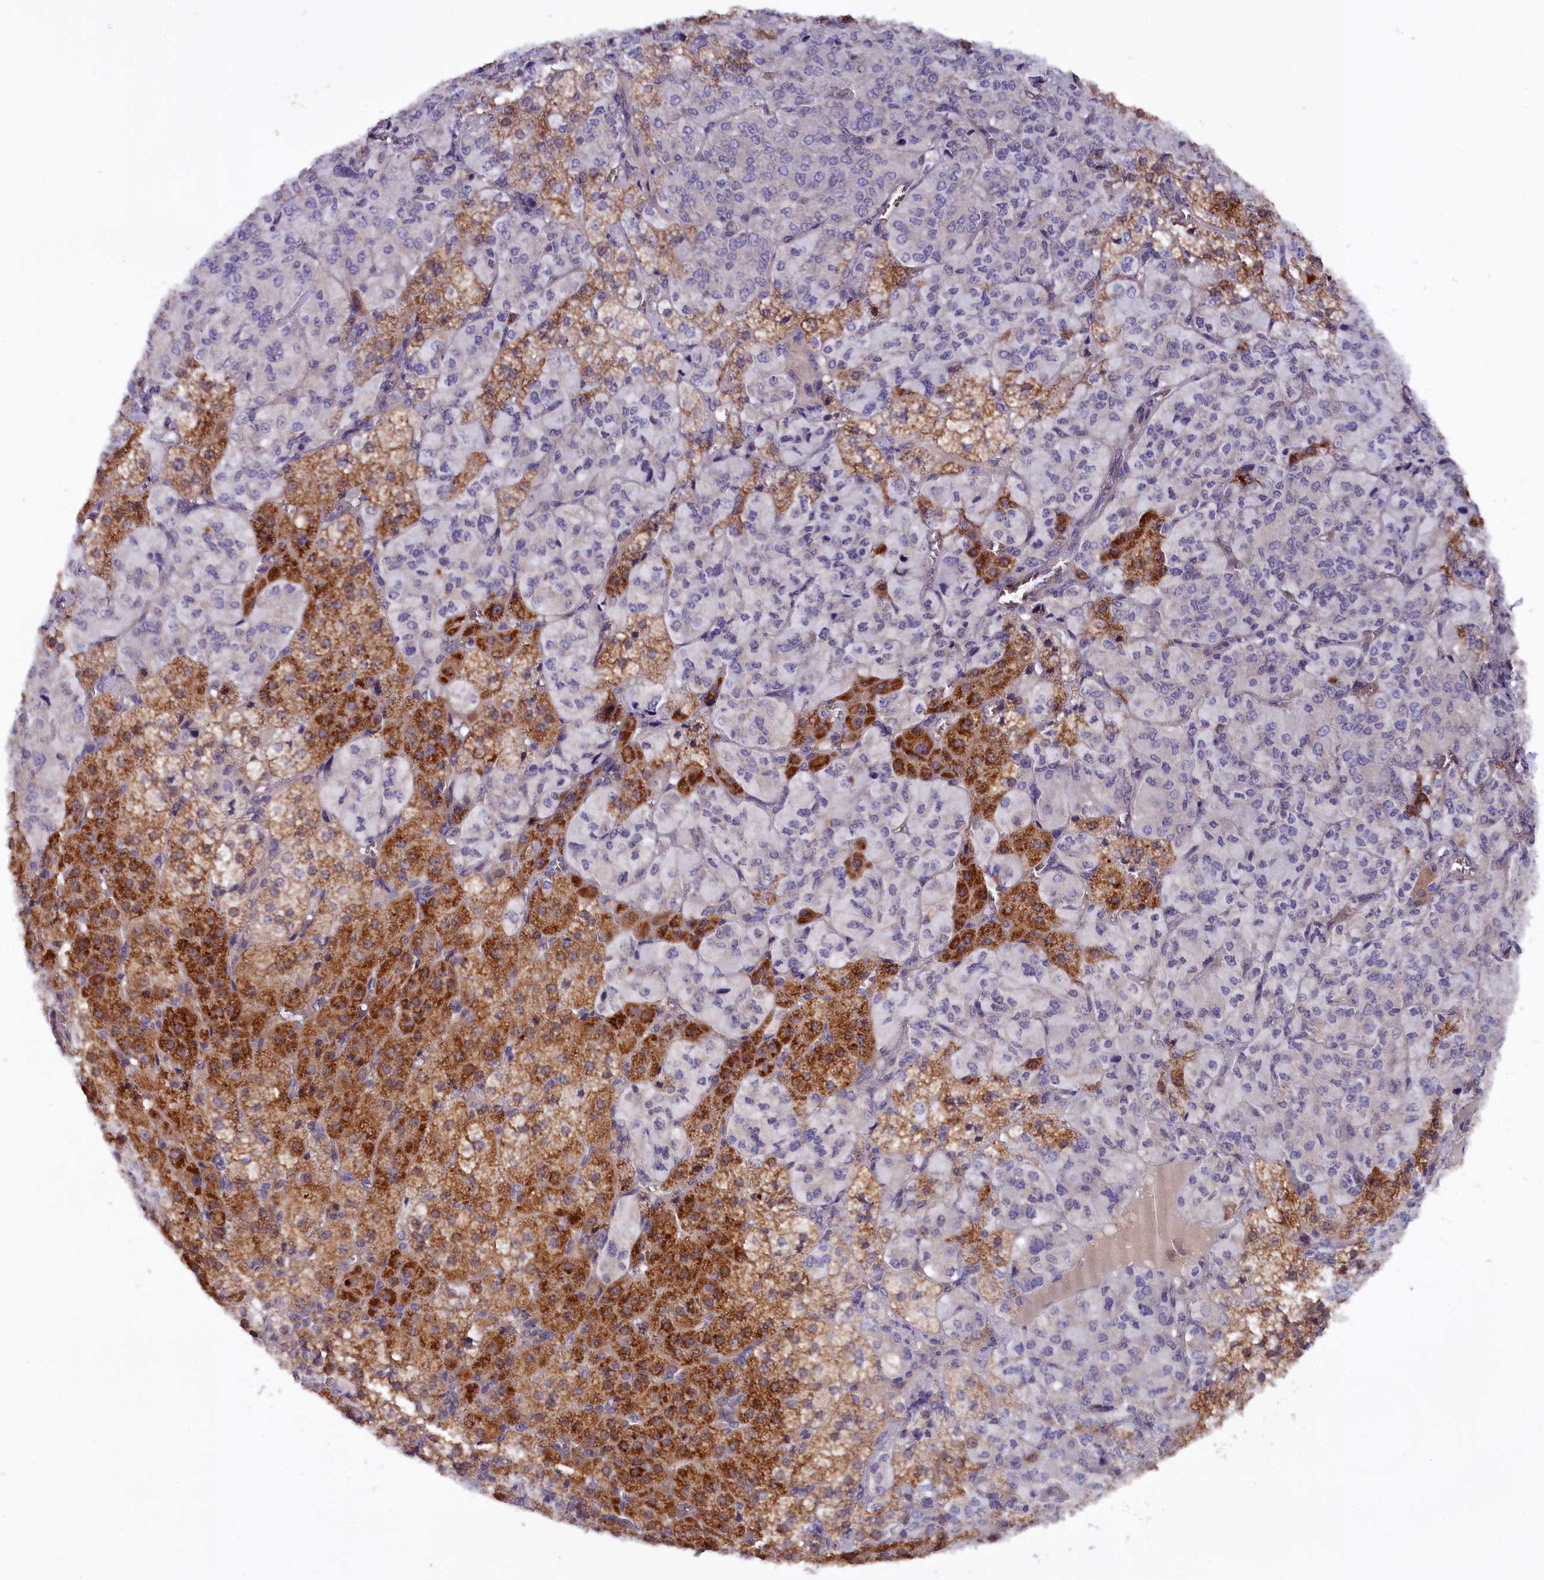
{"staining": {"intensity": "strong", "quantity": "25%-75%", "location": "cytoplasmic/membranous"}, "tissue": "adrenal gland", "cell_type": "Glandular cells", "image_type": "normal", "snomed": [{"axis": "morphology", "description": "Normal tissue, NOS"}, {"axis": "topography", "description": "Adrenal gland"}], "caption": "Glandular cells display high levels of strong cytoplasmic/membranous expression in approximately 25%-75% of cells in unremarkable adrenal gland. Using DAB (3,3'-diaminobenzidine) (brown) and hematoxylin (blue) stains, captured at high magnification using brightfield microscopy.", "gene": "PHLDB1", "patient": {"sex": "female", "age": 44}}